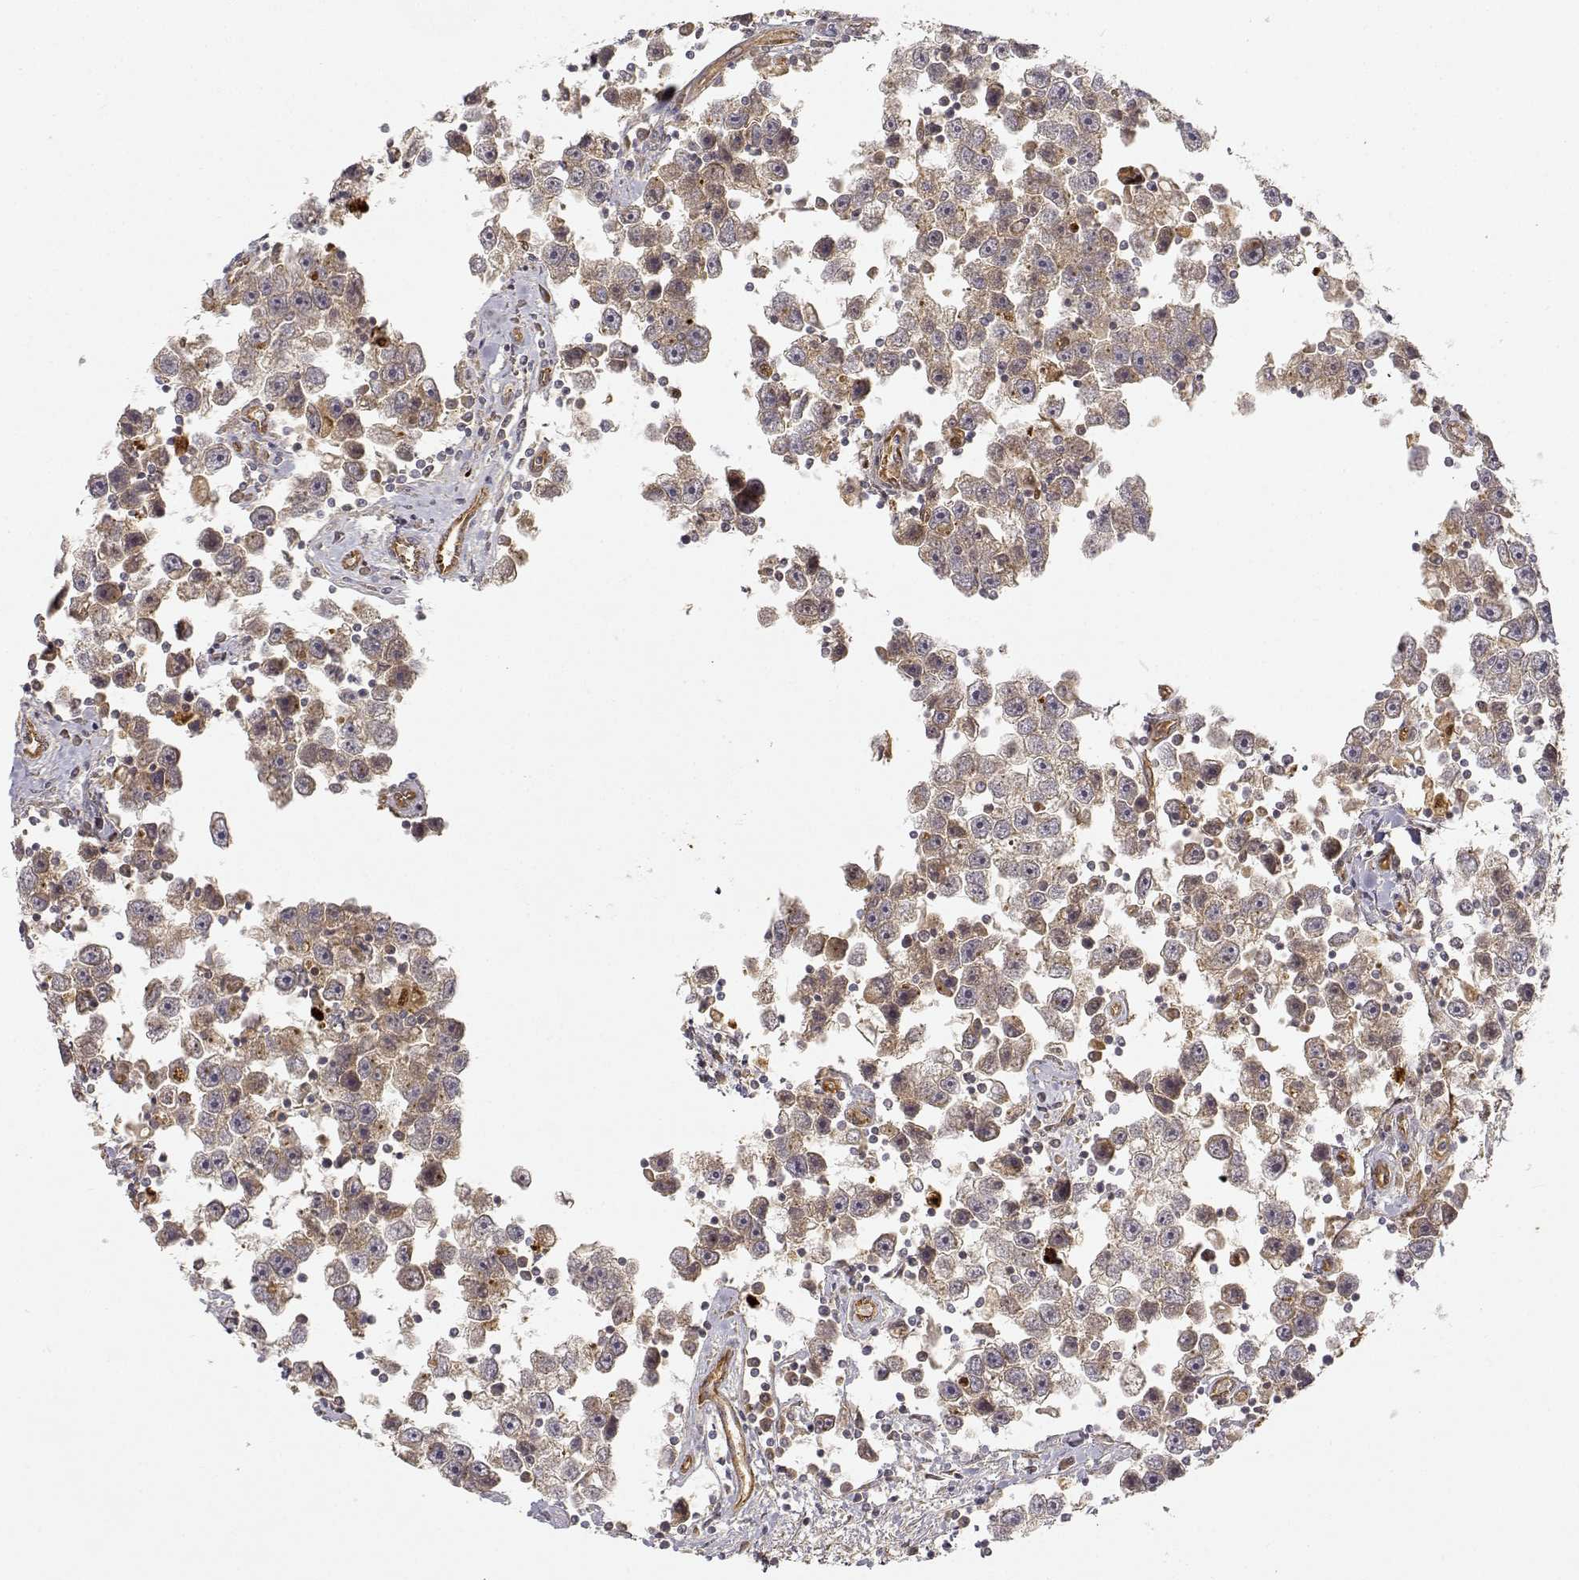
{"staining": {"intensity": "weak", "quantity": ">75%", "location": "cytoplasmic/membranous"}, "tissue": "testis cancer", "cell_type": "Tumor cells", "image_type": "cancer", "snomed": [{"axis": "morphology", "description": "Seminoma, NOS"}, {"axis": "topography", "description": "Testis"}], "caption": "A brown stain highlights weak cytoplasmic/membranous staining of a protein in human seminoma (testis) tumor cells.", "gene": "CDK5RAP2", "patient": {"sex": "male", "age": 30}}